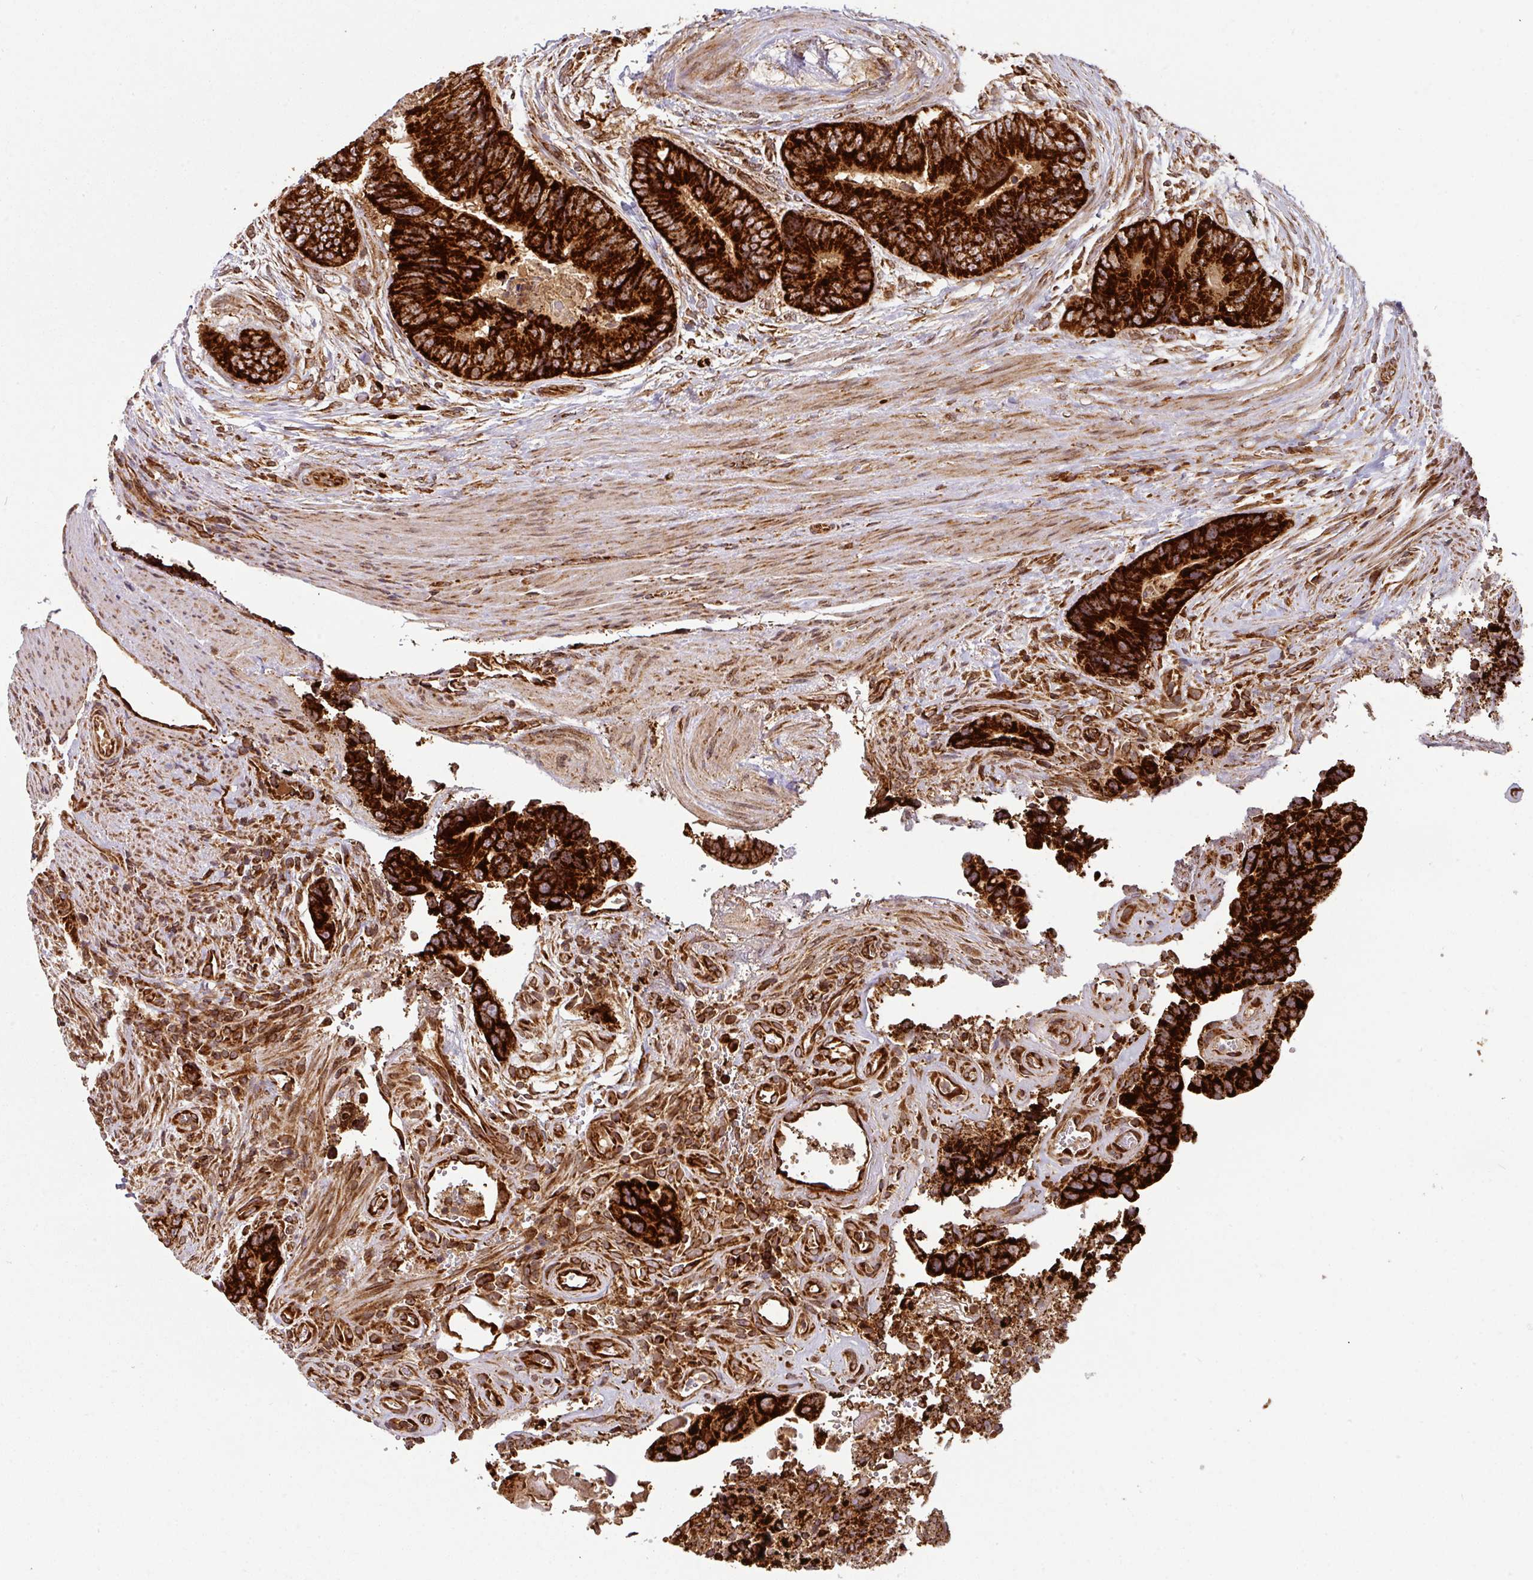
{"staining": {"intensity": "strong", "quantity": ">75%", "location": "cytoplasmic/membranous"}, "tissue": "colorectal cancer", "cell_type": "Tumor cells", "image_type": "cancer", "snomed": [{"axis": "morphology", "description": "Adenocarcinoma, NOS"}, {"axis": "topography", "description": "Colon"}], "caption": "A high-resolution micrograph shows immunohistochemistry (IHC) staining of colorectal cancer, which demonstrates strong cytoplasmic/membranous expression in about >75% of tumor cells. (DAB (3,3'-diaminobenzidine) = brown stain, brightfield microscopy at high magnification).", "gene": "TRAP1", "patient": {"sex": "male", "age": 84}}